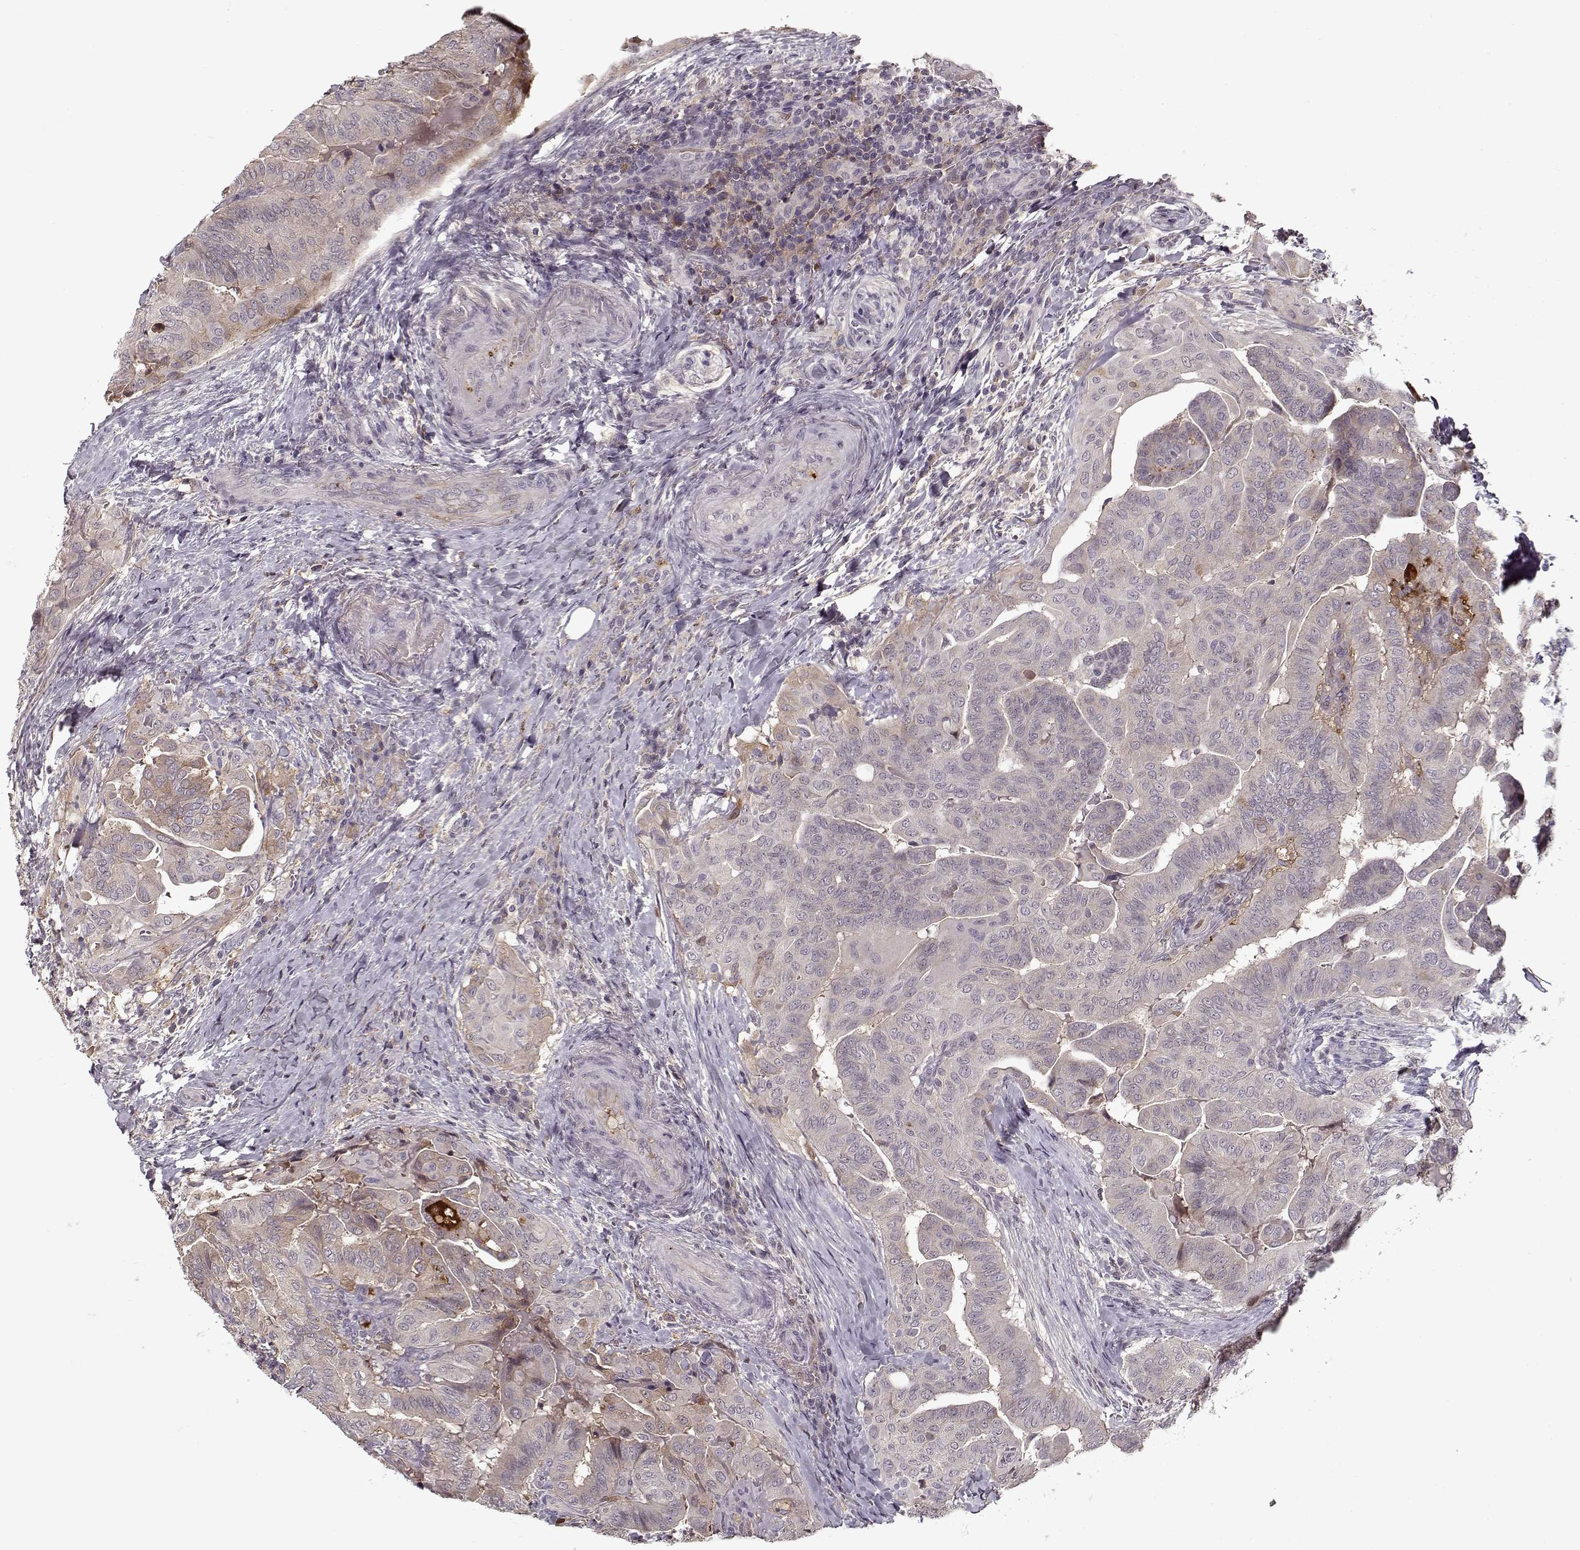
{"staining": {"intensity": "negative", "quantity": "none", "location": "none"}, "tissue": "thyroid cancer", "cell_type": "Tumor cells", "image_type": "cancer", "snomed": [{"axis": "morphology", "description": "Papillary adenocarcinoma, NOS"}, {"axis": "topography", "description": "Thyroid gland"}], "caption": "This is an immunohistochemistry (IHC) image of thyroid papillary adenocarcinoma. There is no expression in tumor cells.", "gene": "AFM", "patient": {"sex": "female", "age": 68}}